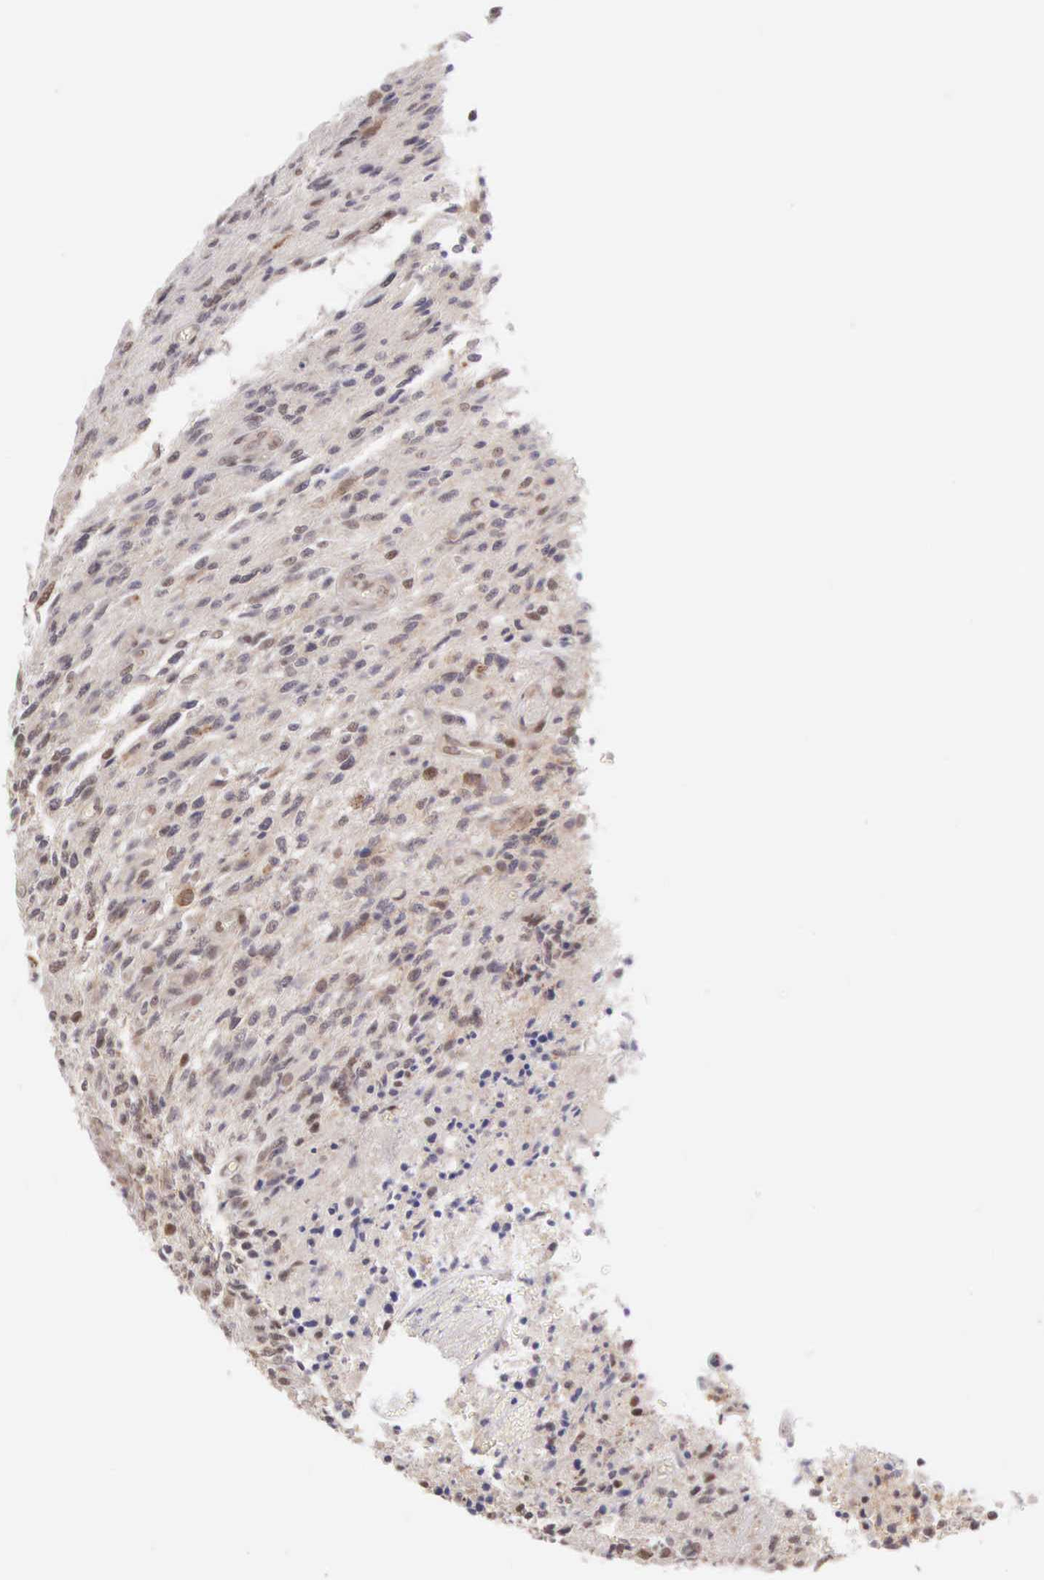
{"staining": {"intensity": "moderate", "quantity": "25%-75%", "location": "nuclear"}, "tissue": "glioma", "cell_type": "Tumor cells", "image_type": "cancer", "snomed": [{"axis": "morphology", "description": "Glioma, malignant, High grade"}, {"axis": "topography", "description": "Brain"}], "caption": "High-power microscopy captured an immunohistochemistry (IHC) histopathology image of glioma, revealing moderate nuclear staining in approximately 25%-75% of tumor cells. Immunohistochemistry stains the protein in brown and the nuclei are stained blue.", "gene": "CCDC117", "patient": {"sex": "male", "age": 36}}